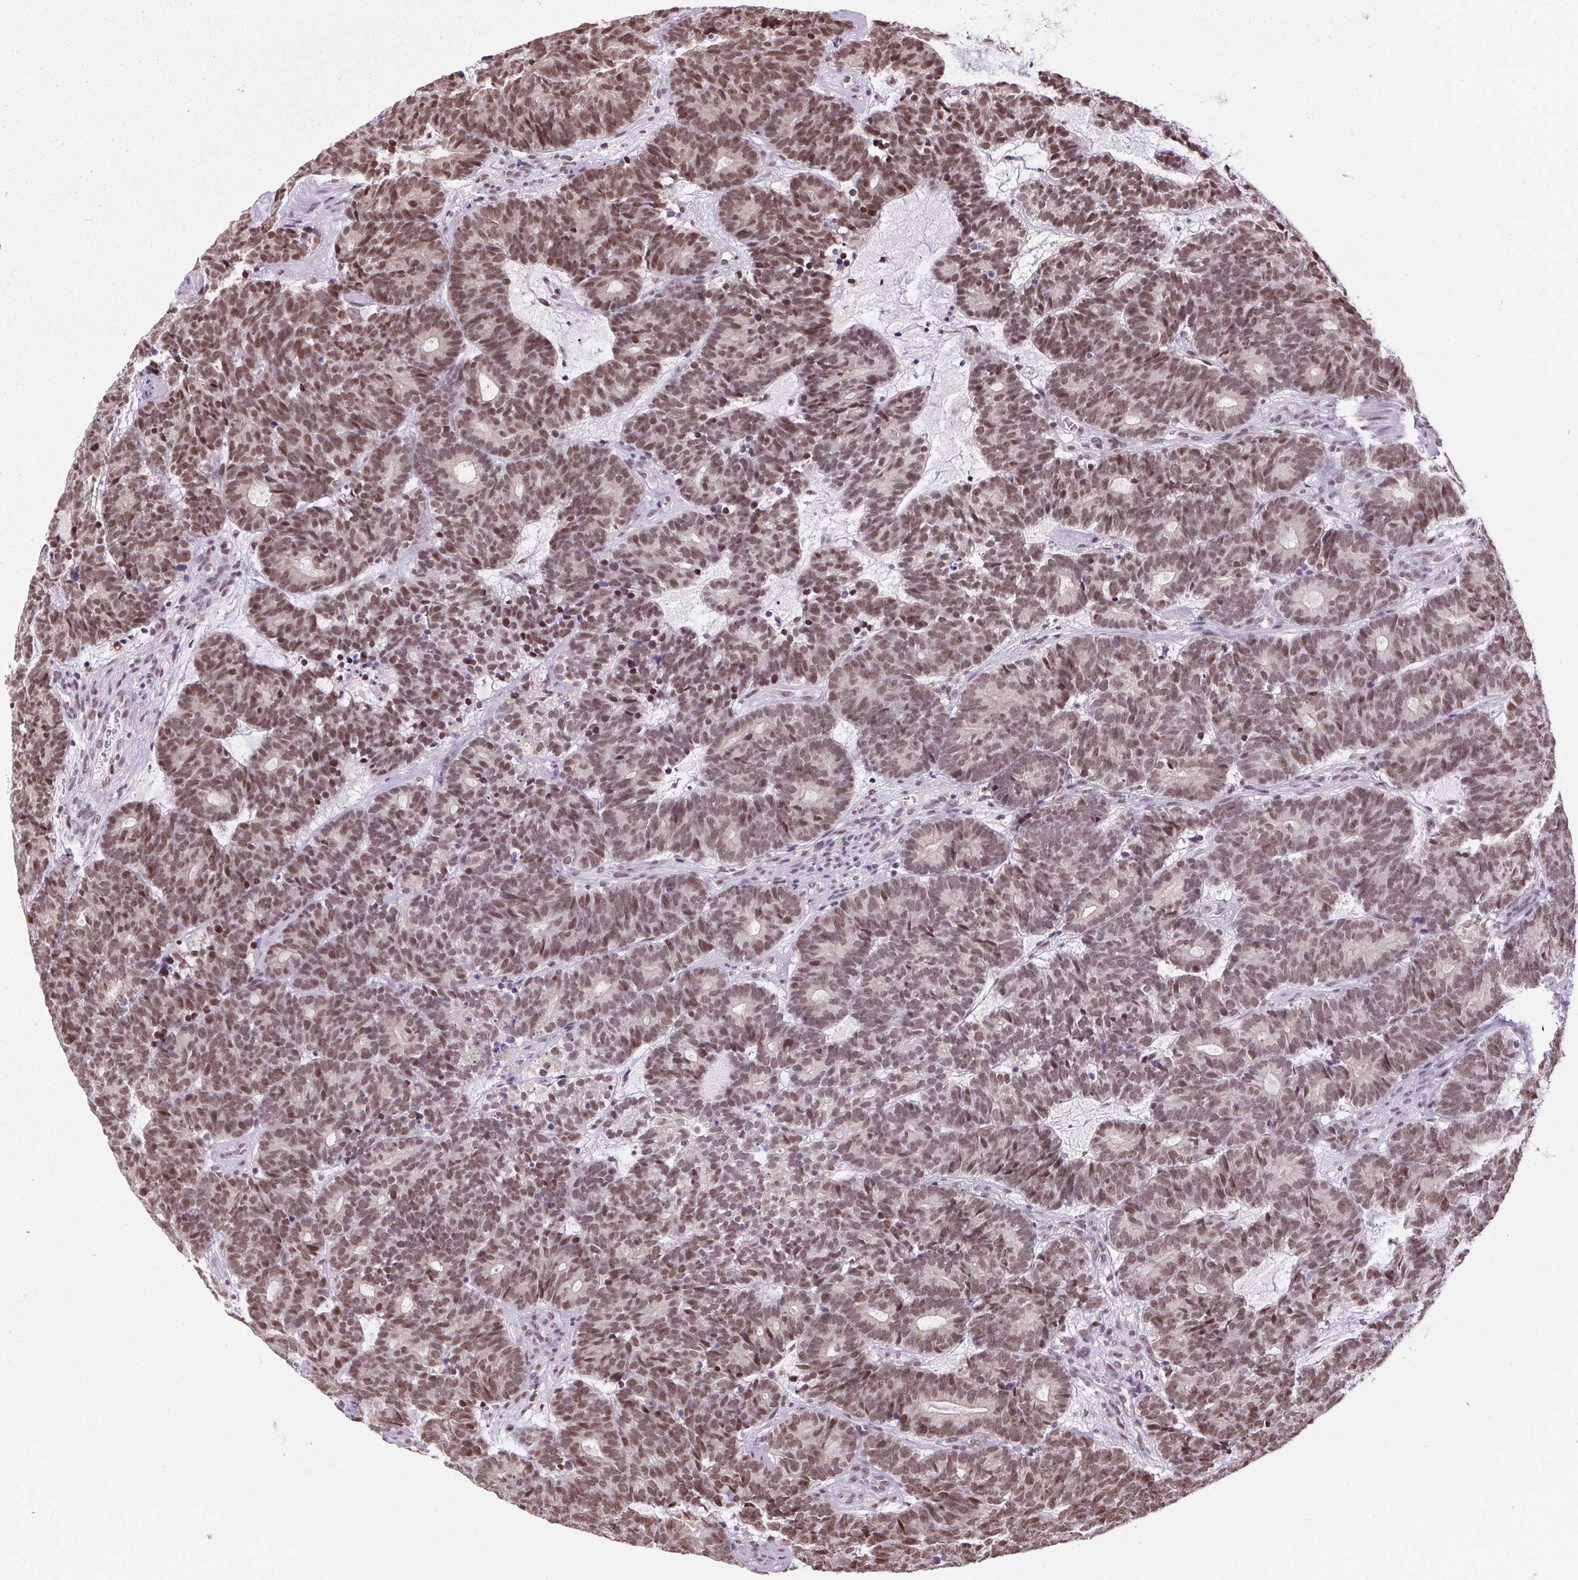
{"staining": {"intensity": "moderate", "quantity": ">75%", "location": "nuclear"}, "tissue": "head and neck cancer", "cell_type": "Tumor cells", "image_type": "cancer", "snomed": [{"axis": "morphology", "description": "Adenocarcinoma, NOS"}, {"axis": "topography", "description": "Head-Neck"}], "caption": "Immunohistochemical staining of human adenocarcinoma (head and neck) exhibits moderate nuclear protein staining in about >75% of tumor cells.", "gene": "ZNF672", "patient": {"sex": "female", "age": 81}}